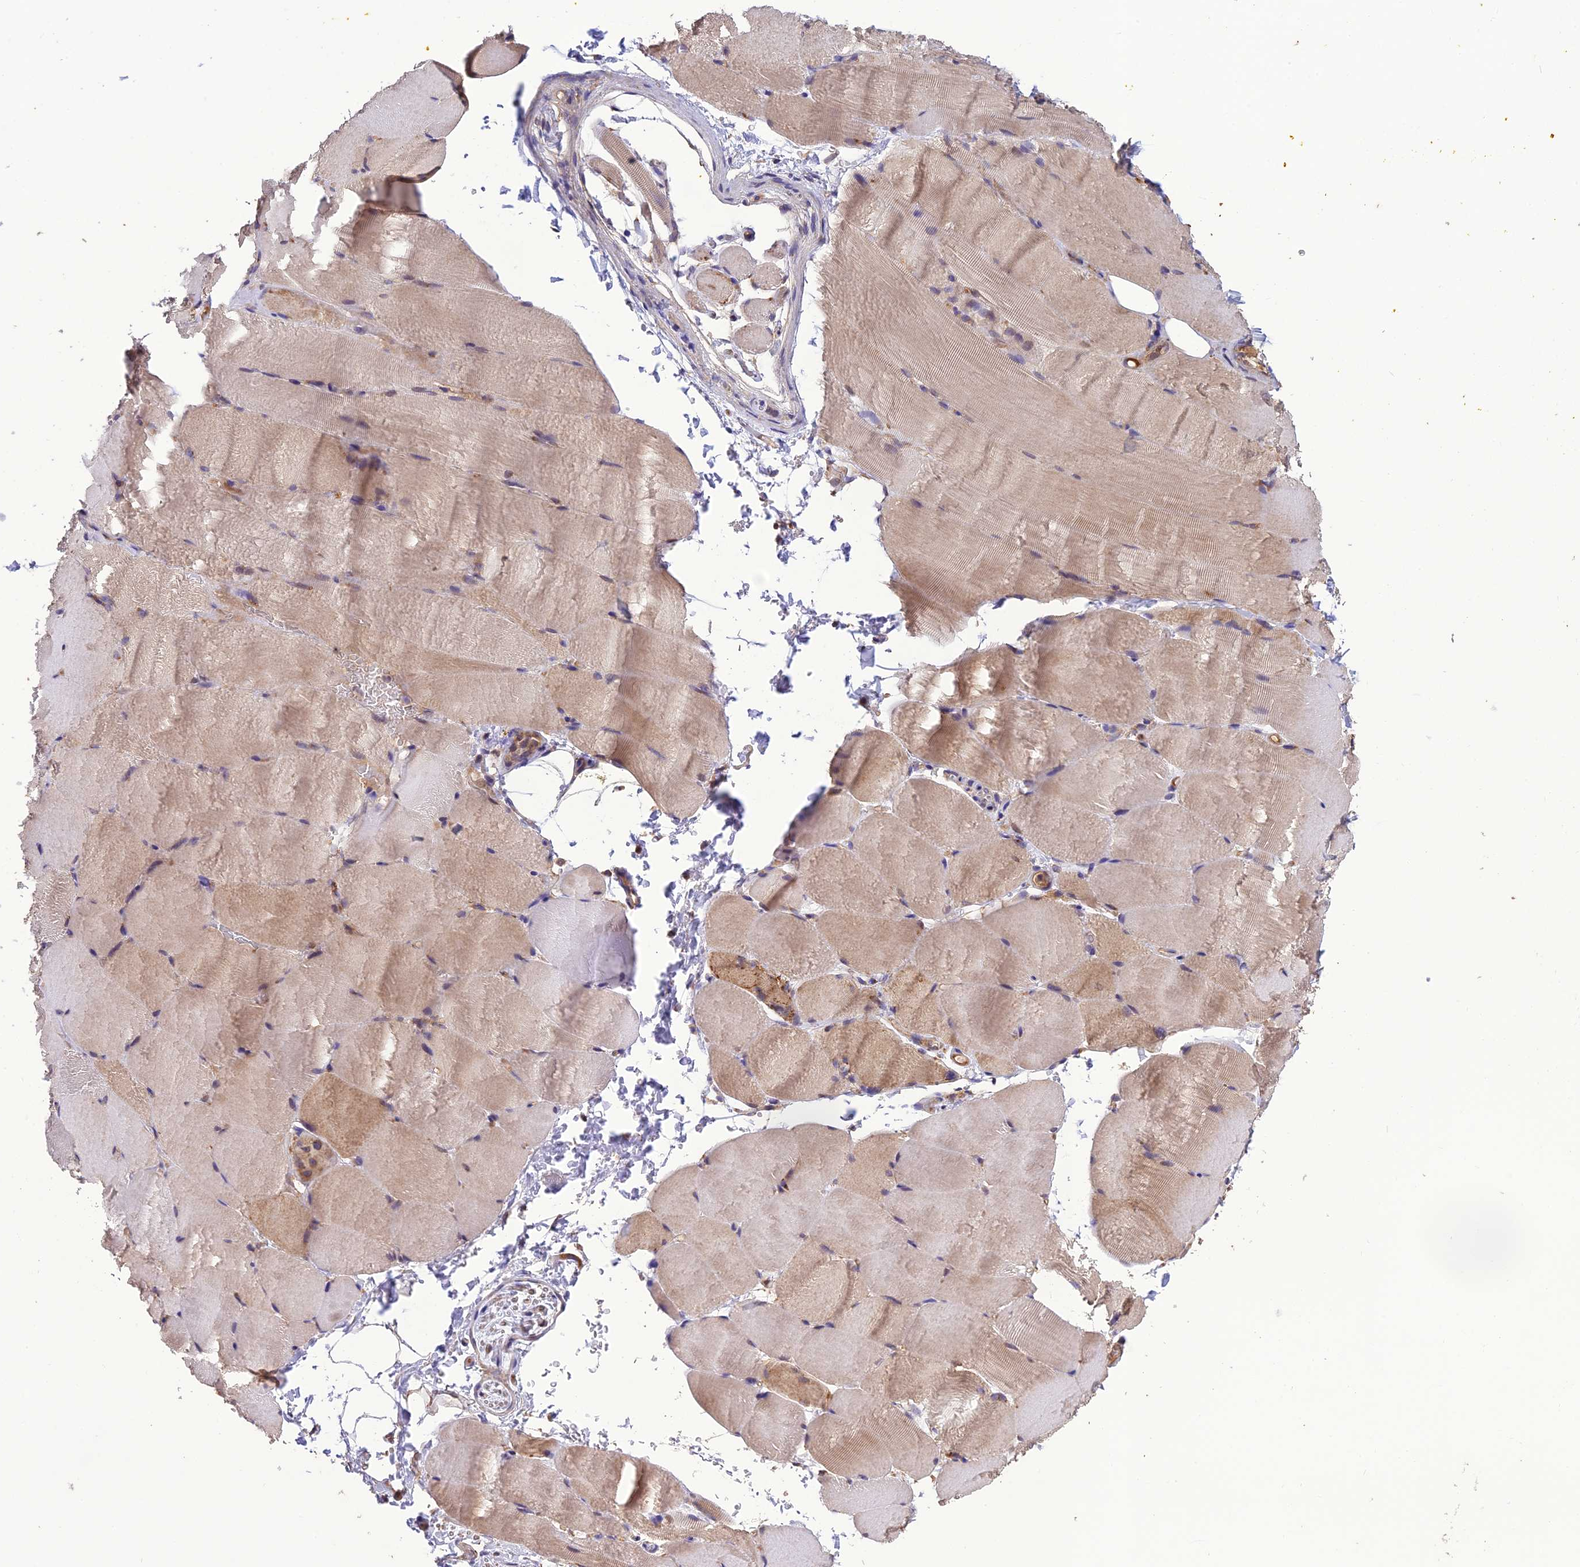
{"staining": {"intensity": "weak", "quantity": "25%-75%", "location": "cytoplasmic/membranous"}, "tissue": "skeletal muscle", "cell_type": "Myocytes", "image_type": "normal", "snomed": [{"axis": "morphology", "description": "Normal tissue, NOS"}, {"axis": "topography", "description": "Skeletal muscle"}, {"axis": "topography", "description": "Parathyroid gland"}], "caption": "Immunohistochemical staining of unremarkable human skeletal muscle reveals weak cytoplasmic/membranous protein staining in about 25%-75% of myocytes.", "gene": "MIOS", "patient": {"sex": "female", "age": 37}}